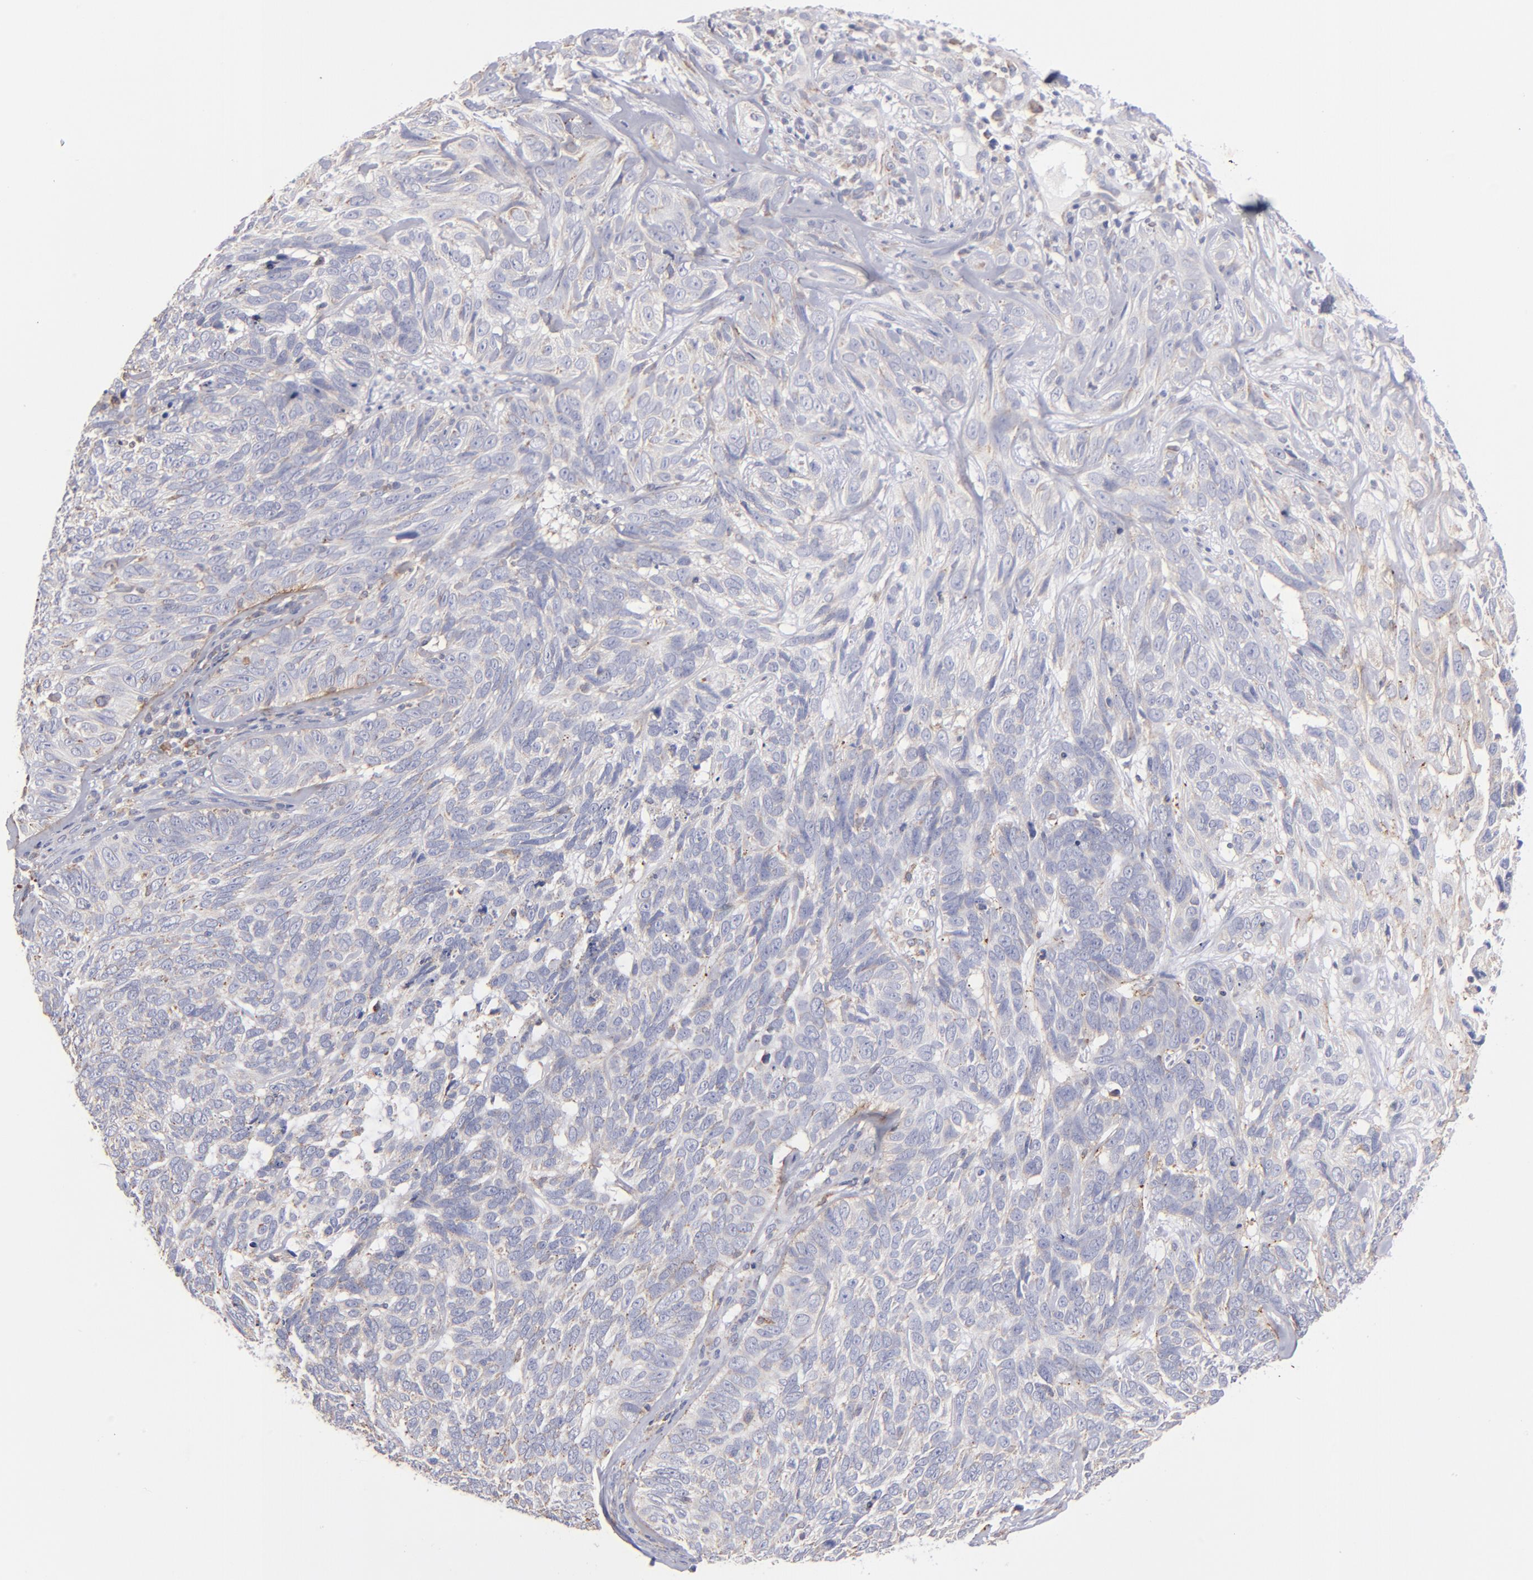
{"staining": {"intensity": "weak", "quantity": "<25%", "location": "cytoplasmic/membranous"}, "tissue": "skin cancer", "cell_type": "Tumor cells", "image_type": "cancer", "snomed": [{"axis": "morphology", "description": "Basal cell carcinoma"}, {"axis": "topography", "description": "Skin"}], "caption": "This is an immunohistochemistry (IHC) histopathology image of human skin cancer. There is no positivity in tumor cells.", "gene": "MFGE8", "patient": {"sex": "male", "age": 72}}